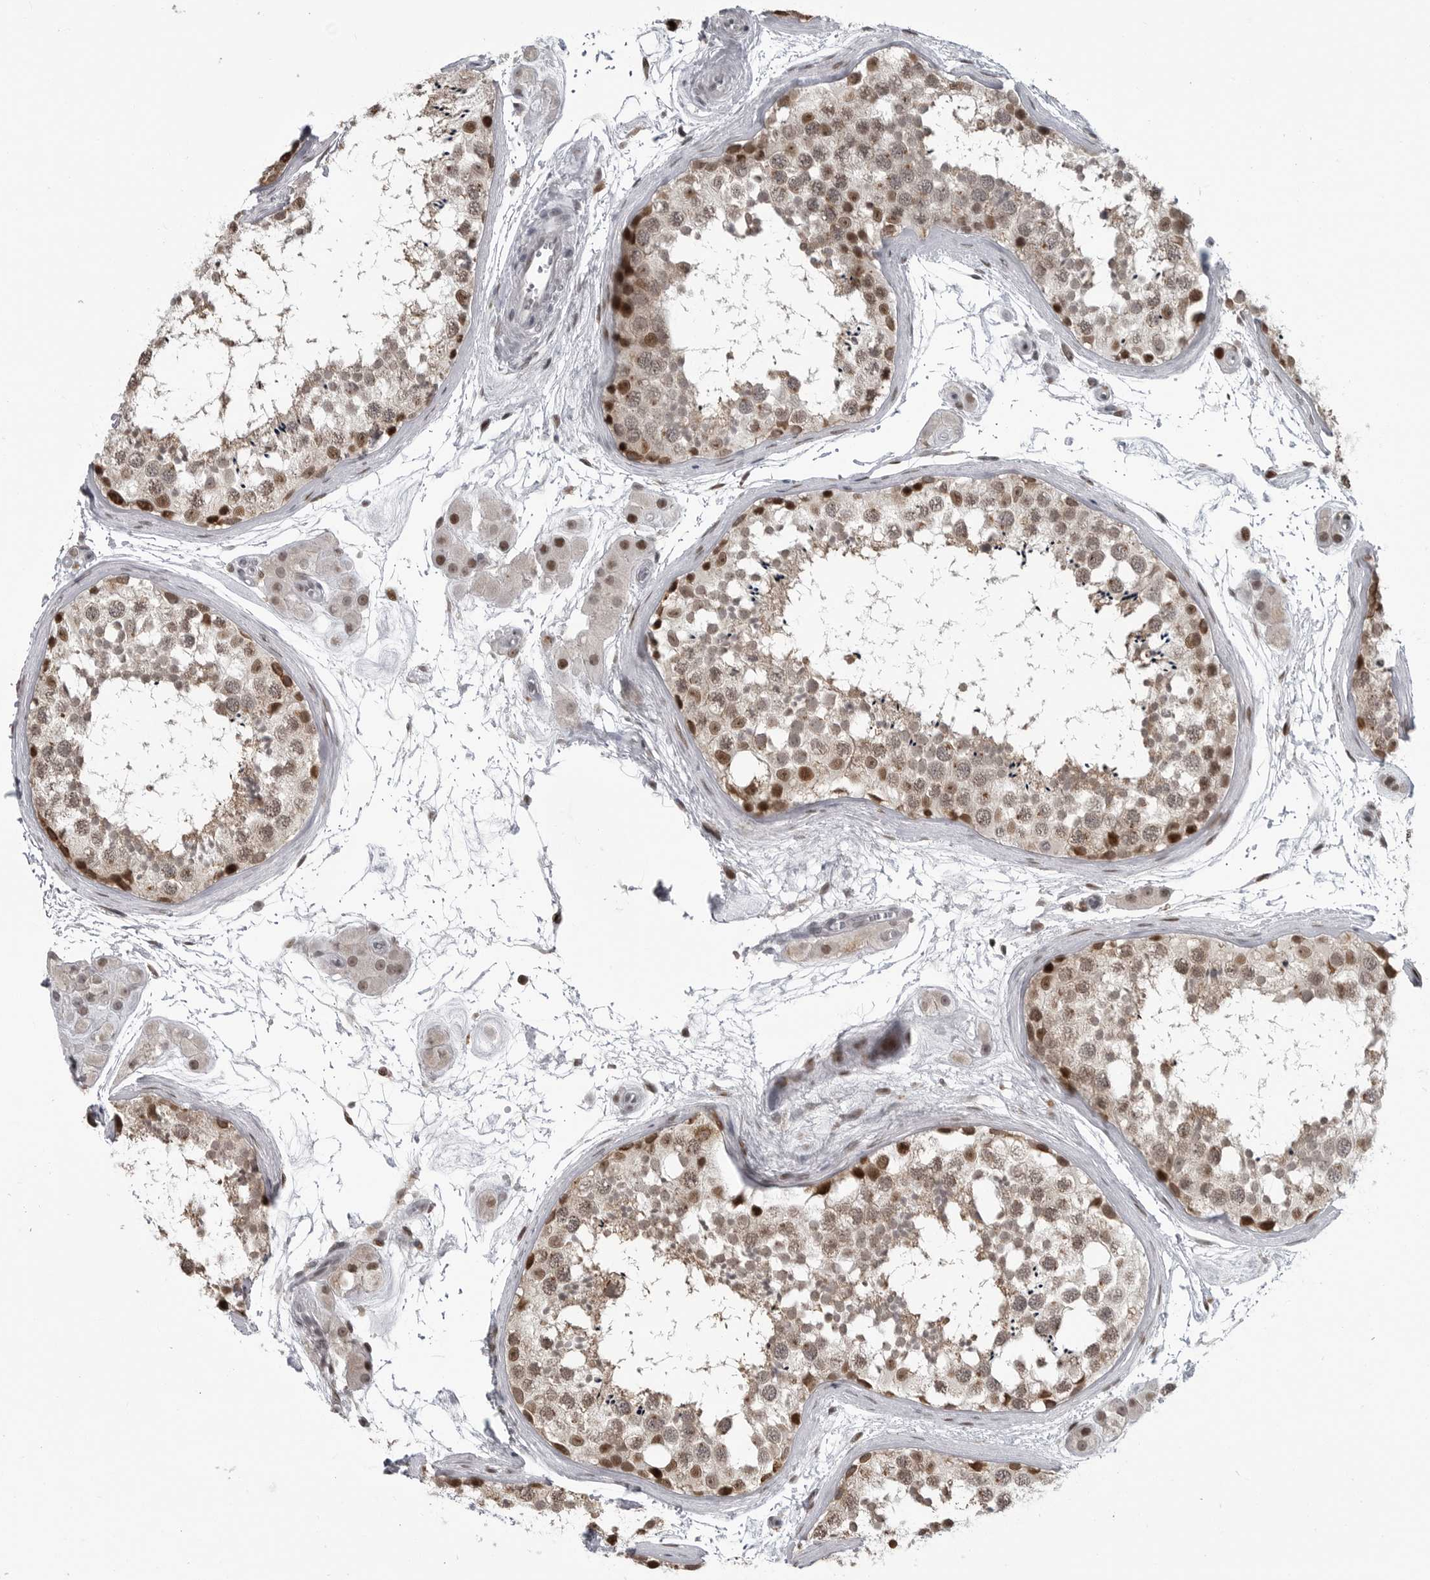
{"staining": {"intensity": "moderate", "quantity": ">75%", "location": "nuclear"}, "tissue": "testis", "cell_type": "Cells in seminiferous ducts", "image_type": "normal", "snomed": [{"axis": "morphology", "description": "Normal tissue, NOS"}, {"axis": "topography", "description": "Testis"}], "caption": "Testis stained with immunohistochemistry (IHC) demonstrates moderate nuclear staining in approximately >75% of cells in seminiferous ducts.", "gene": "C8orf58", "patient": {"sex": "male", "age": 56}}